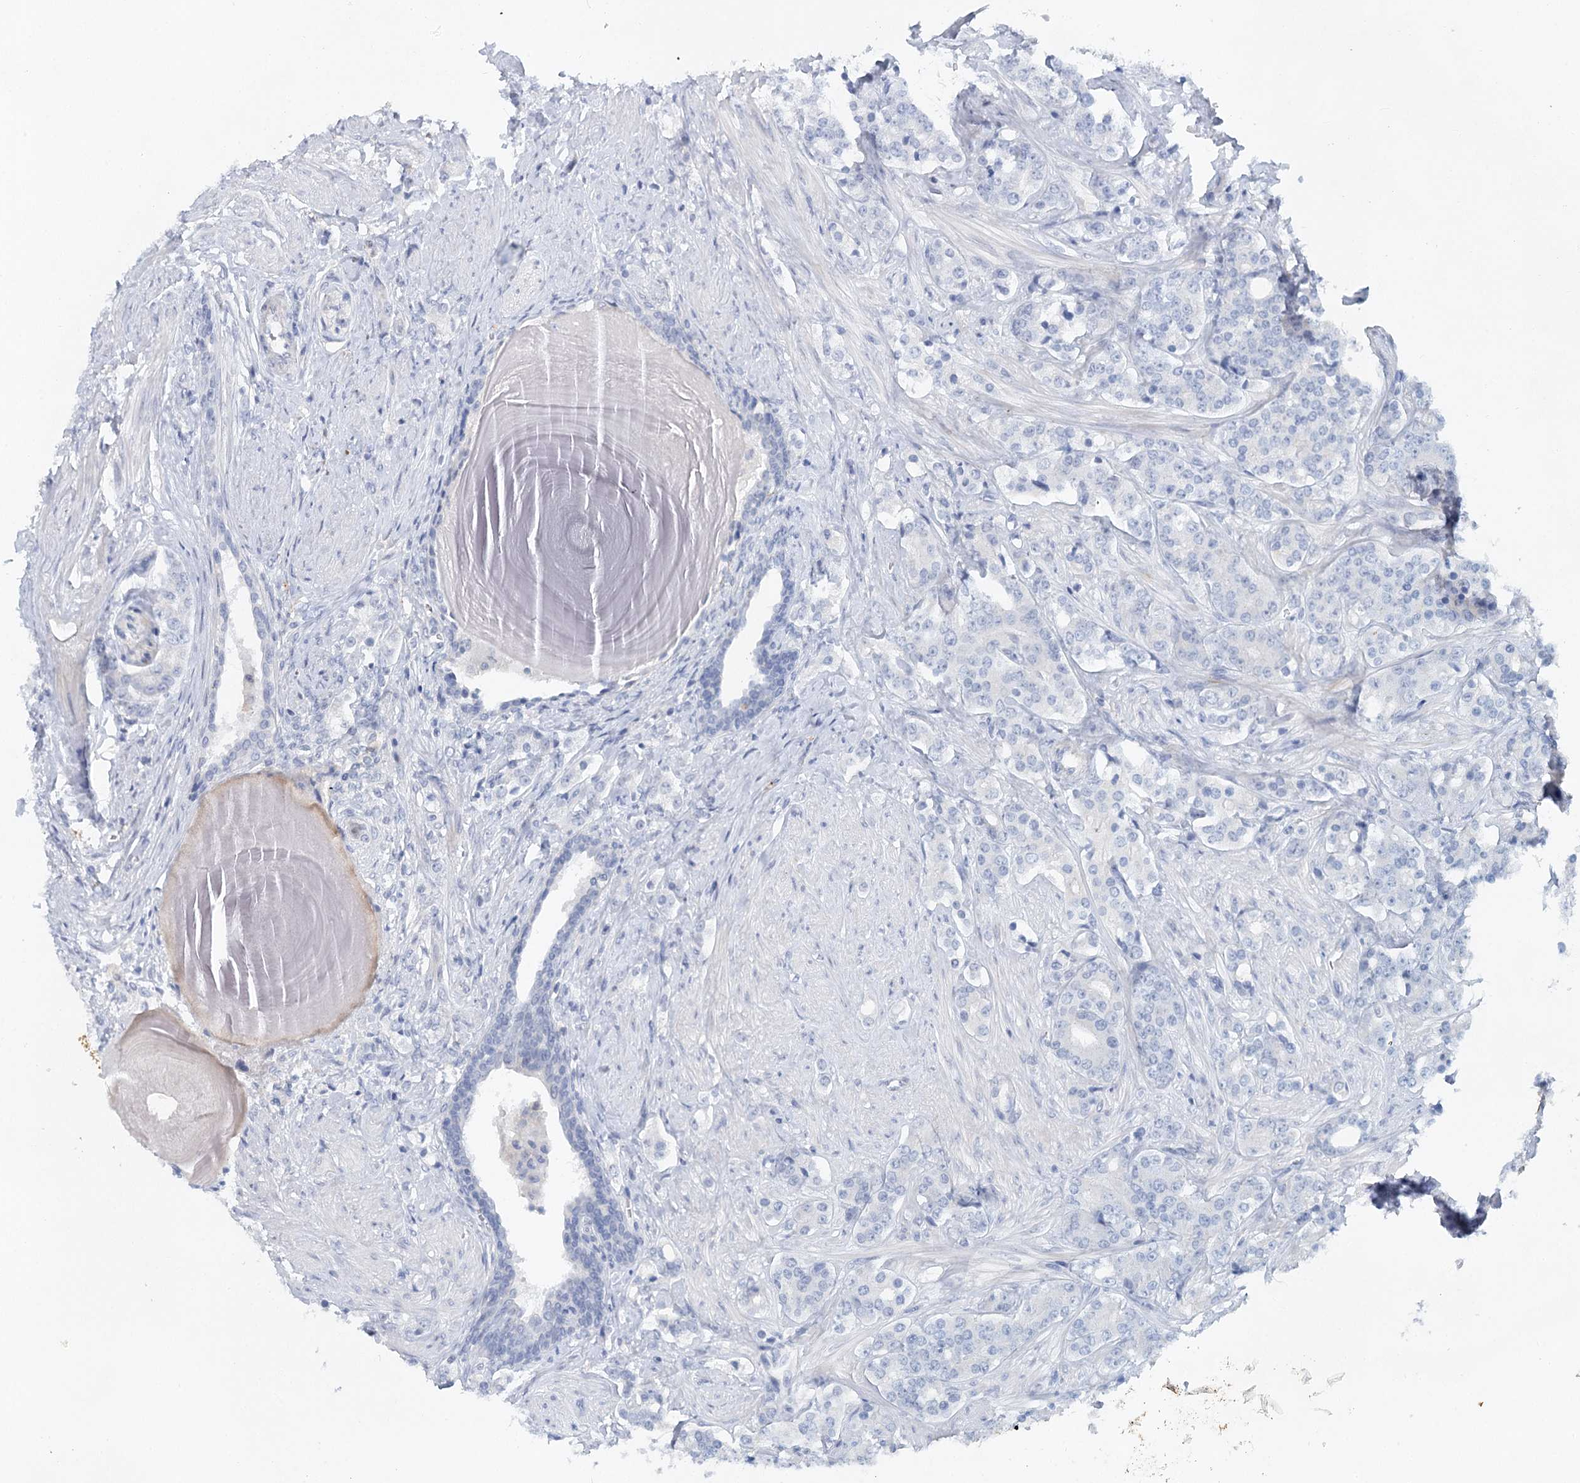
{"staining": {"intensity": "negative", "quantity": "none", "location": "none"}, "tissue": "prostate cancer", "cell_type": "Tumor cells", "image_type": "cancer", "snomed": [{"axis": "morphology", "description": "Adenocarcinoma, High grade"}, {"axis": "topography", "description": "Prostate"}], "caption": "This is an IHC photomicrograph of human adenocarcinoma (high-grade) (prostate). There is no positivity in tumor cells.", "gene": "SLC19A3", "patient": {"sex": "male", "age": 62}}